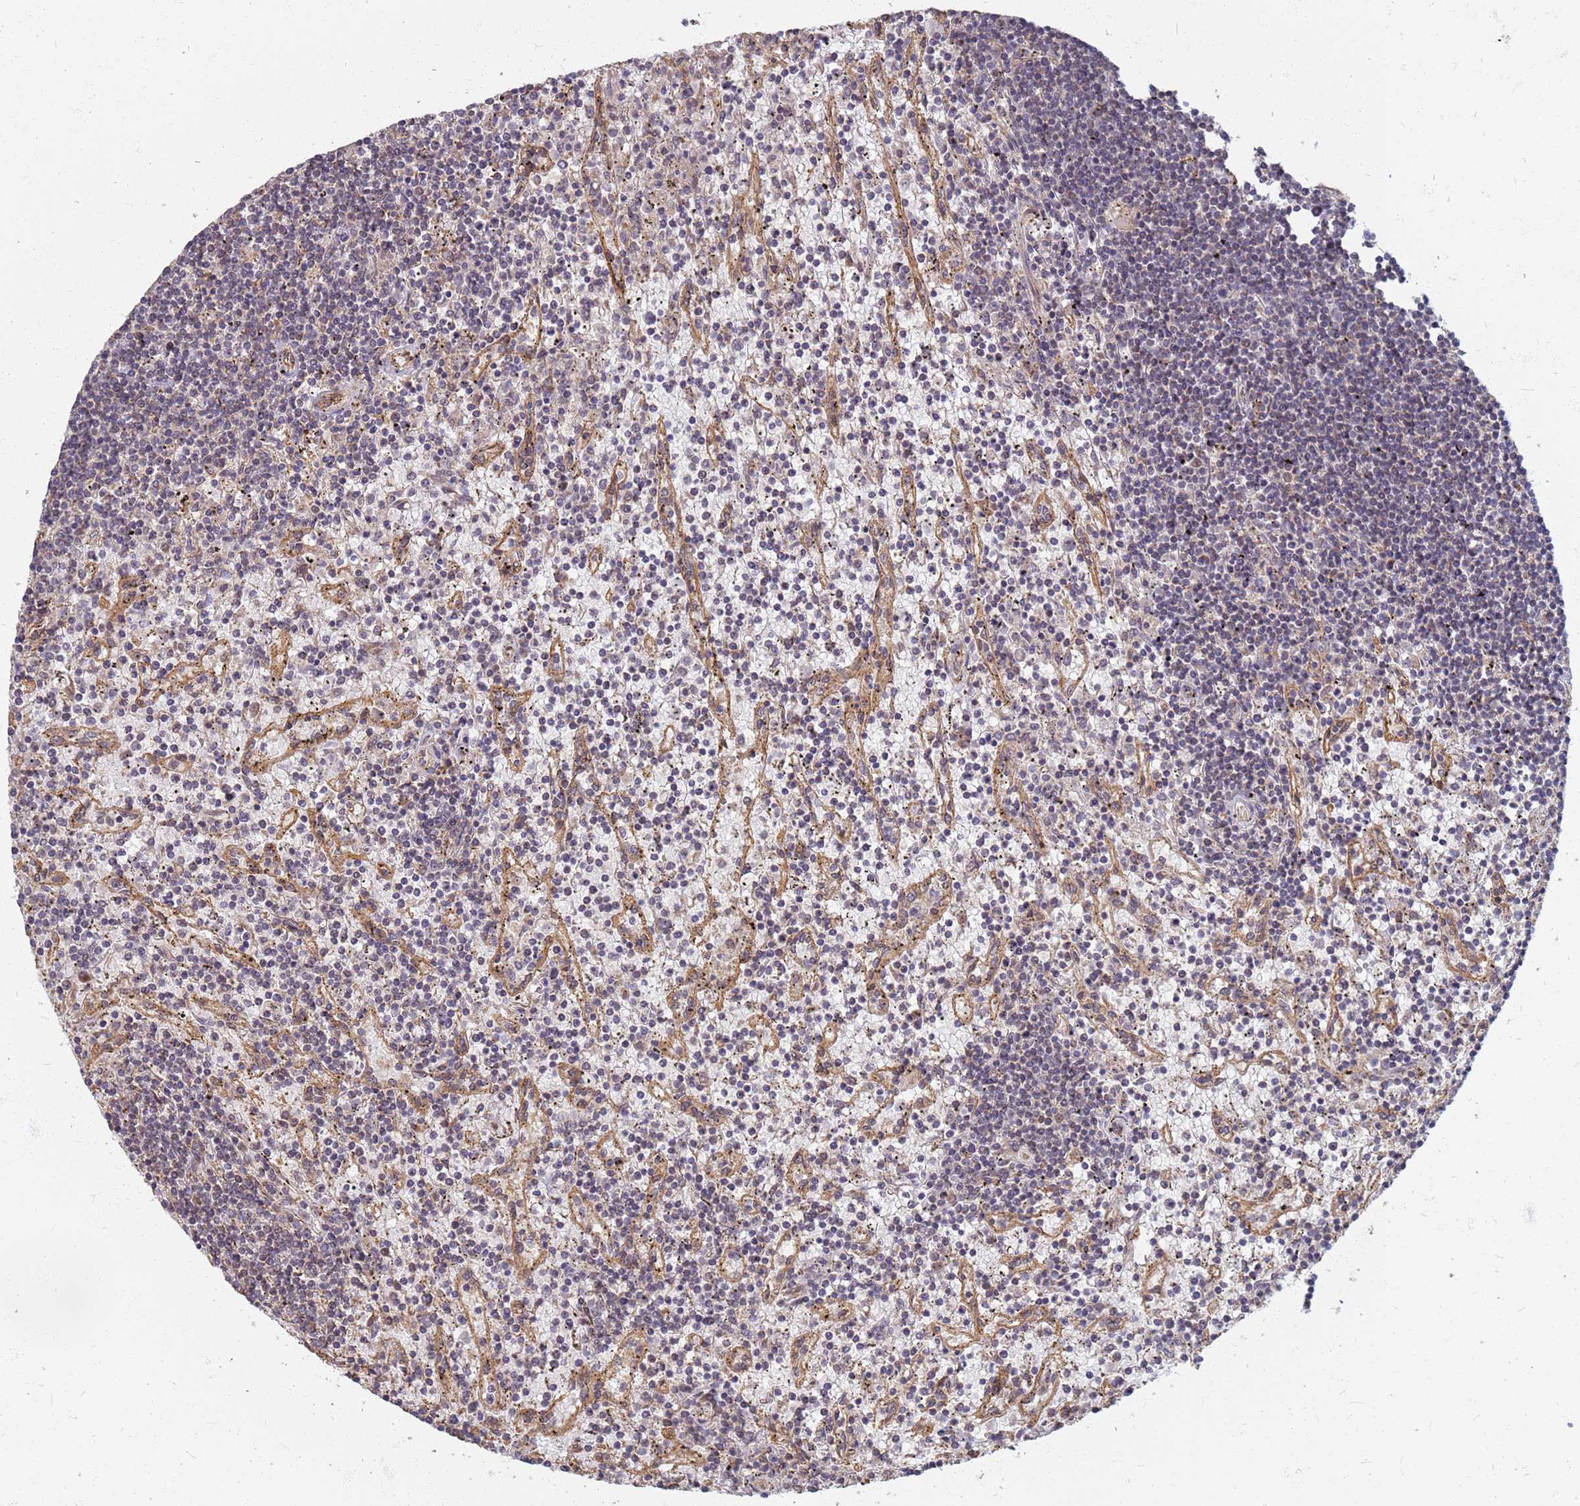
{"staining": {"intensity": "negative", "quantity": "none", "location": "none"}, "tissue": "lymphoma", "cell_type": "Tumor cells", "image_type": "cancer", "snomed": [{"axis": "morphology", "description": "Malignant lymphoma, non-Hodgkin's type, Low grade"}, {"axis": "topography", "description": "Spleen"}], "caption": "An immunohistochemistry (IHC) histopathology image of lymphoma is shown. There is no staining in tumor cells of lymphoma.", "gene": "ITGB4", "patient": {"sex": "male", "age": 76}}